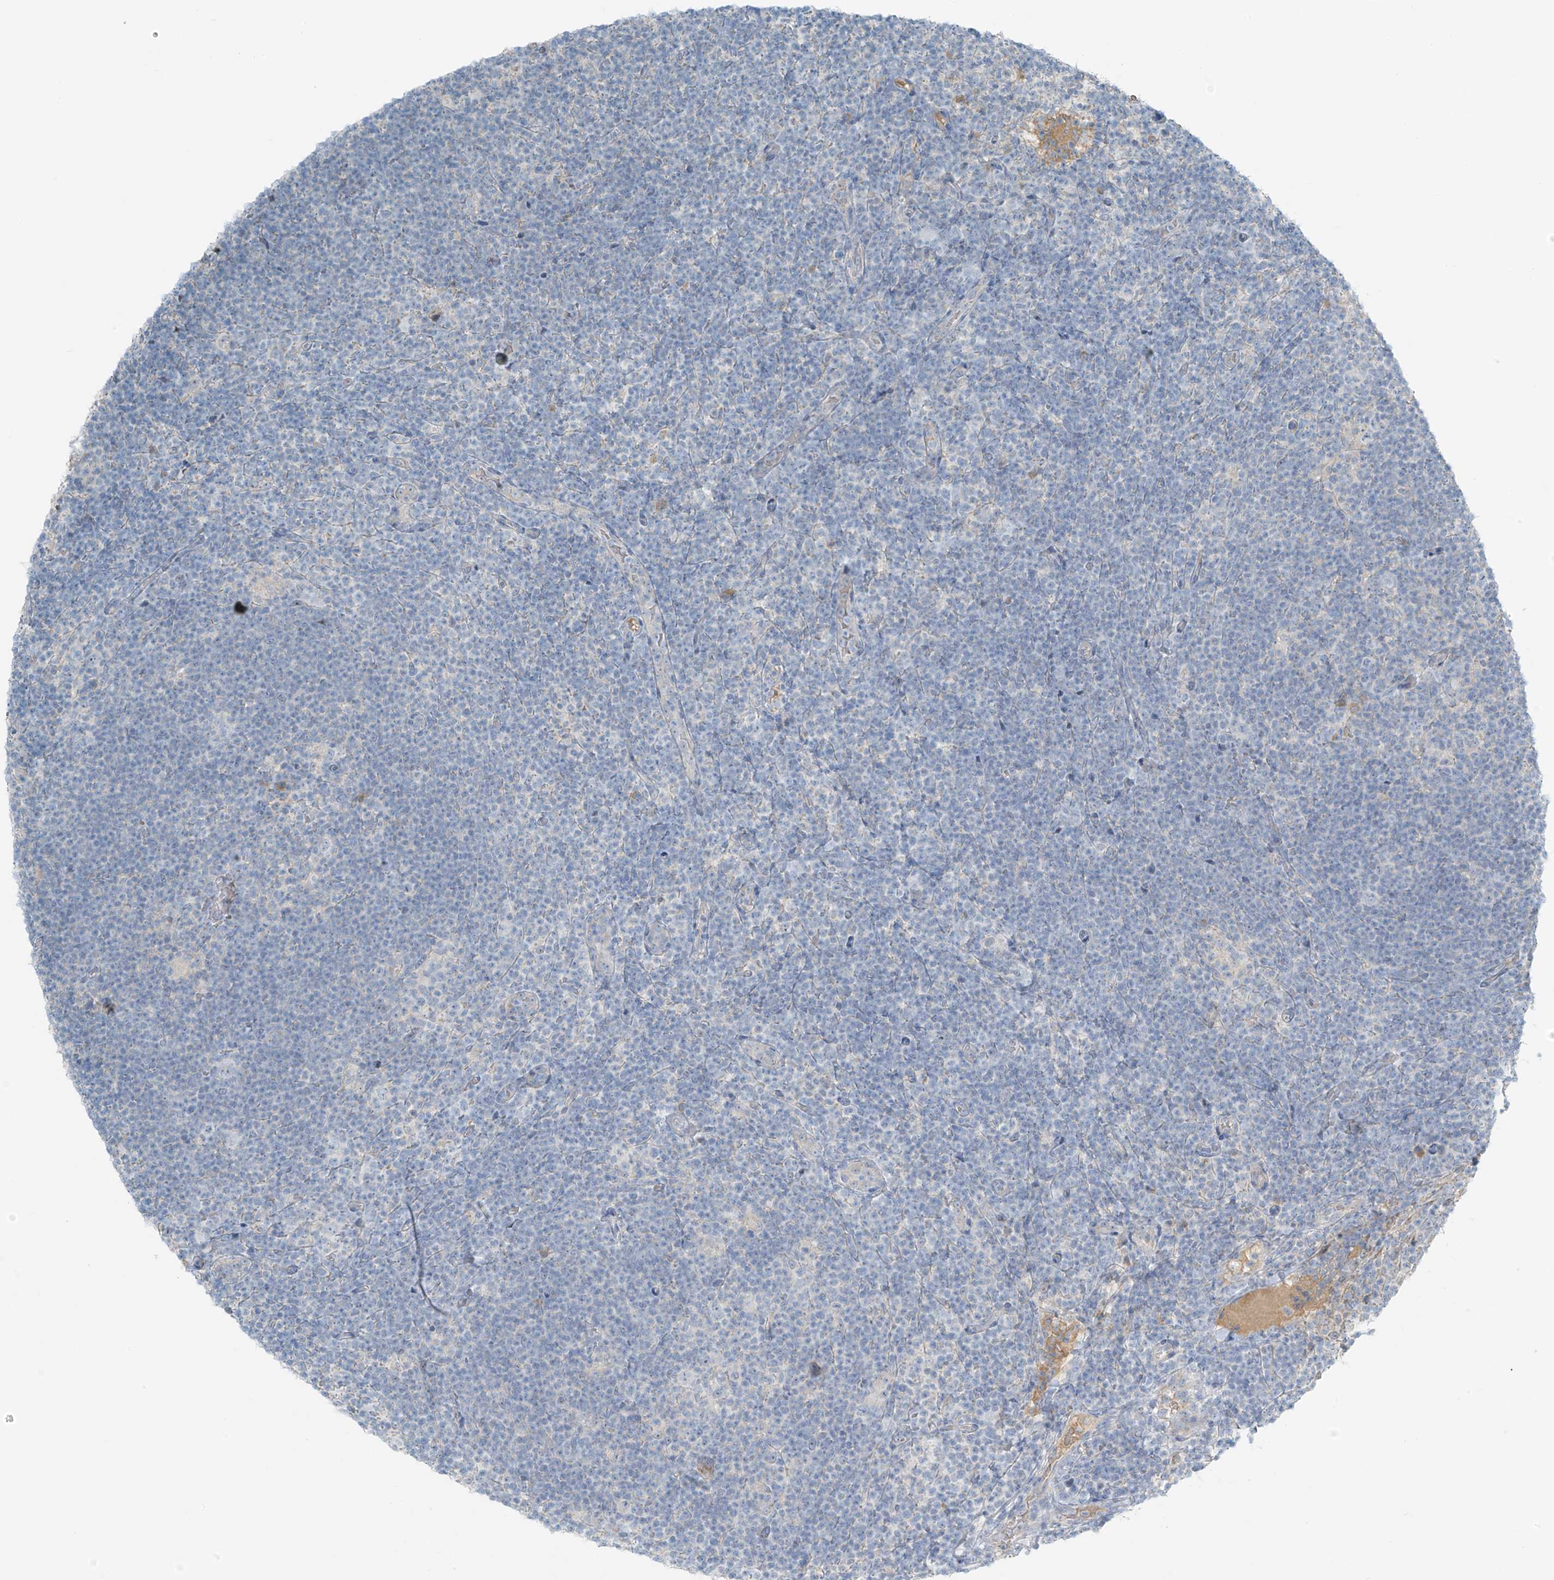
{"staining": {"intensity": "negative", "quantity": "none", "location": "none"}, "tissue": "lymphoma", "cell_type": "Tumor cells", "image_type": "cancer", "snomed": [{"axis": "morphology", "description": "Hodgkin's disease, NOS"}, {"axis": "topography", "description": "Lymph node"}], "caption": "There is no significant expression in tumor cells of lymphoma. (Brightfield microscopy of DAB (3,3'-diaminobenzidine) immunohistochemistry (IHC) at high magnification).", "gene": "FAM131C", "patient": {"sex": "female", "age": 57}}